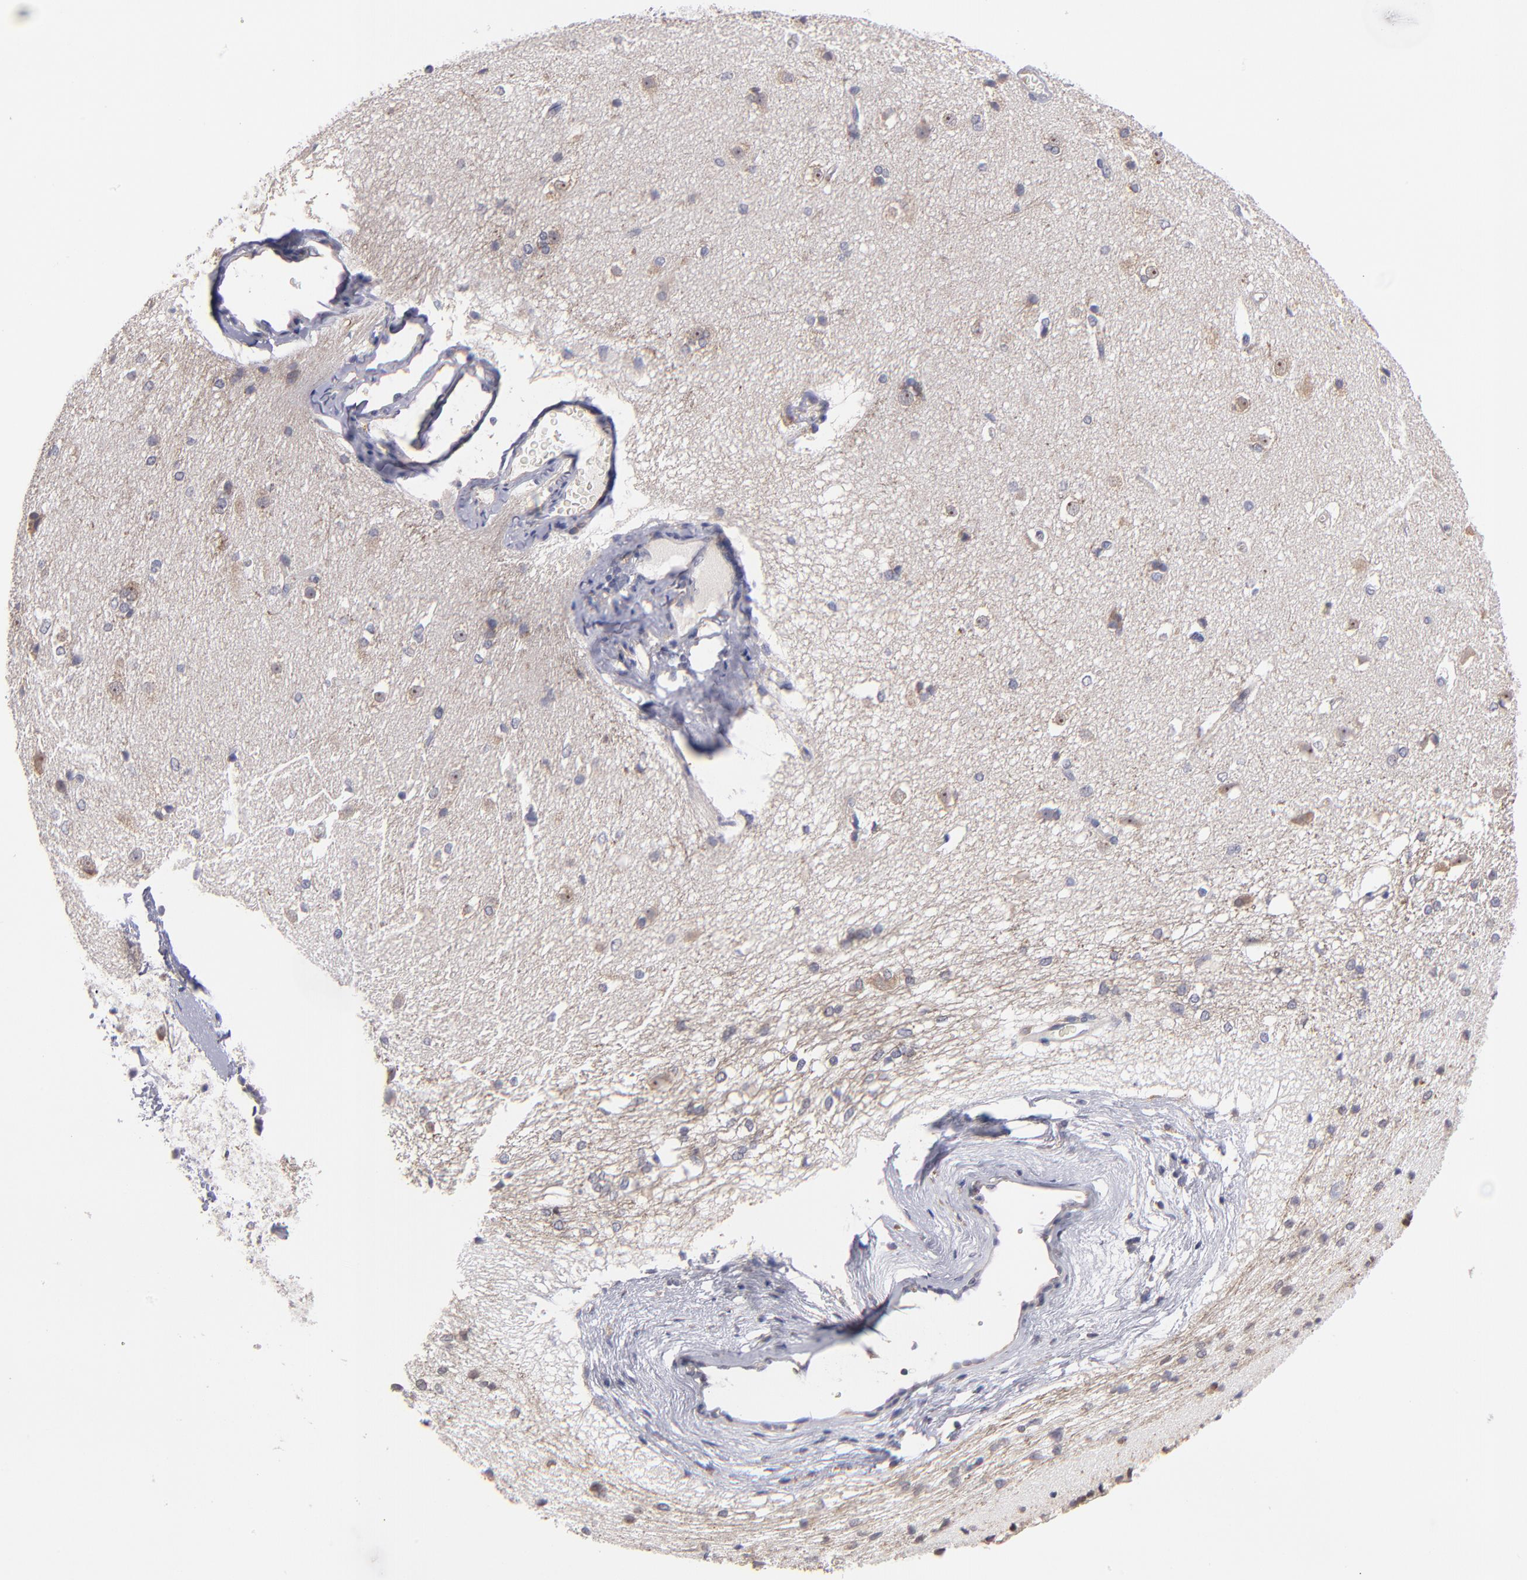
{"staining": {"intensity": "negative", "quantity": "none", "location": "none"}, "tissue": "caudate", "cell_type": "Glial cells", "image_type": "normal", "snomed": [{"axis": "morphology", "description": "Normal tissue, NOS"}, {"axis": "topography", "description": "Lateral ventricle wall"}], "caption": "High magnification brightfield microscopy of normal caudate stained with DAB (brown) and counterstained with hematoxylin (blue): glial cells show no significant staining. Brightfield microscopy of immunohistochemistry stained with DAB (brown) and hematoxylin (blue), captured at high magnification.", "gene": "EIF3L", "patient": {"sex": "female", "age": 19}}